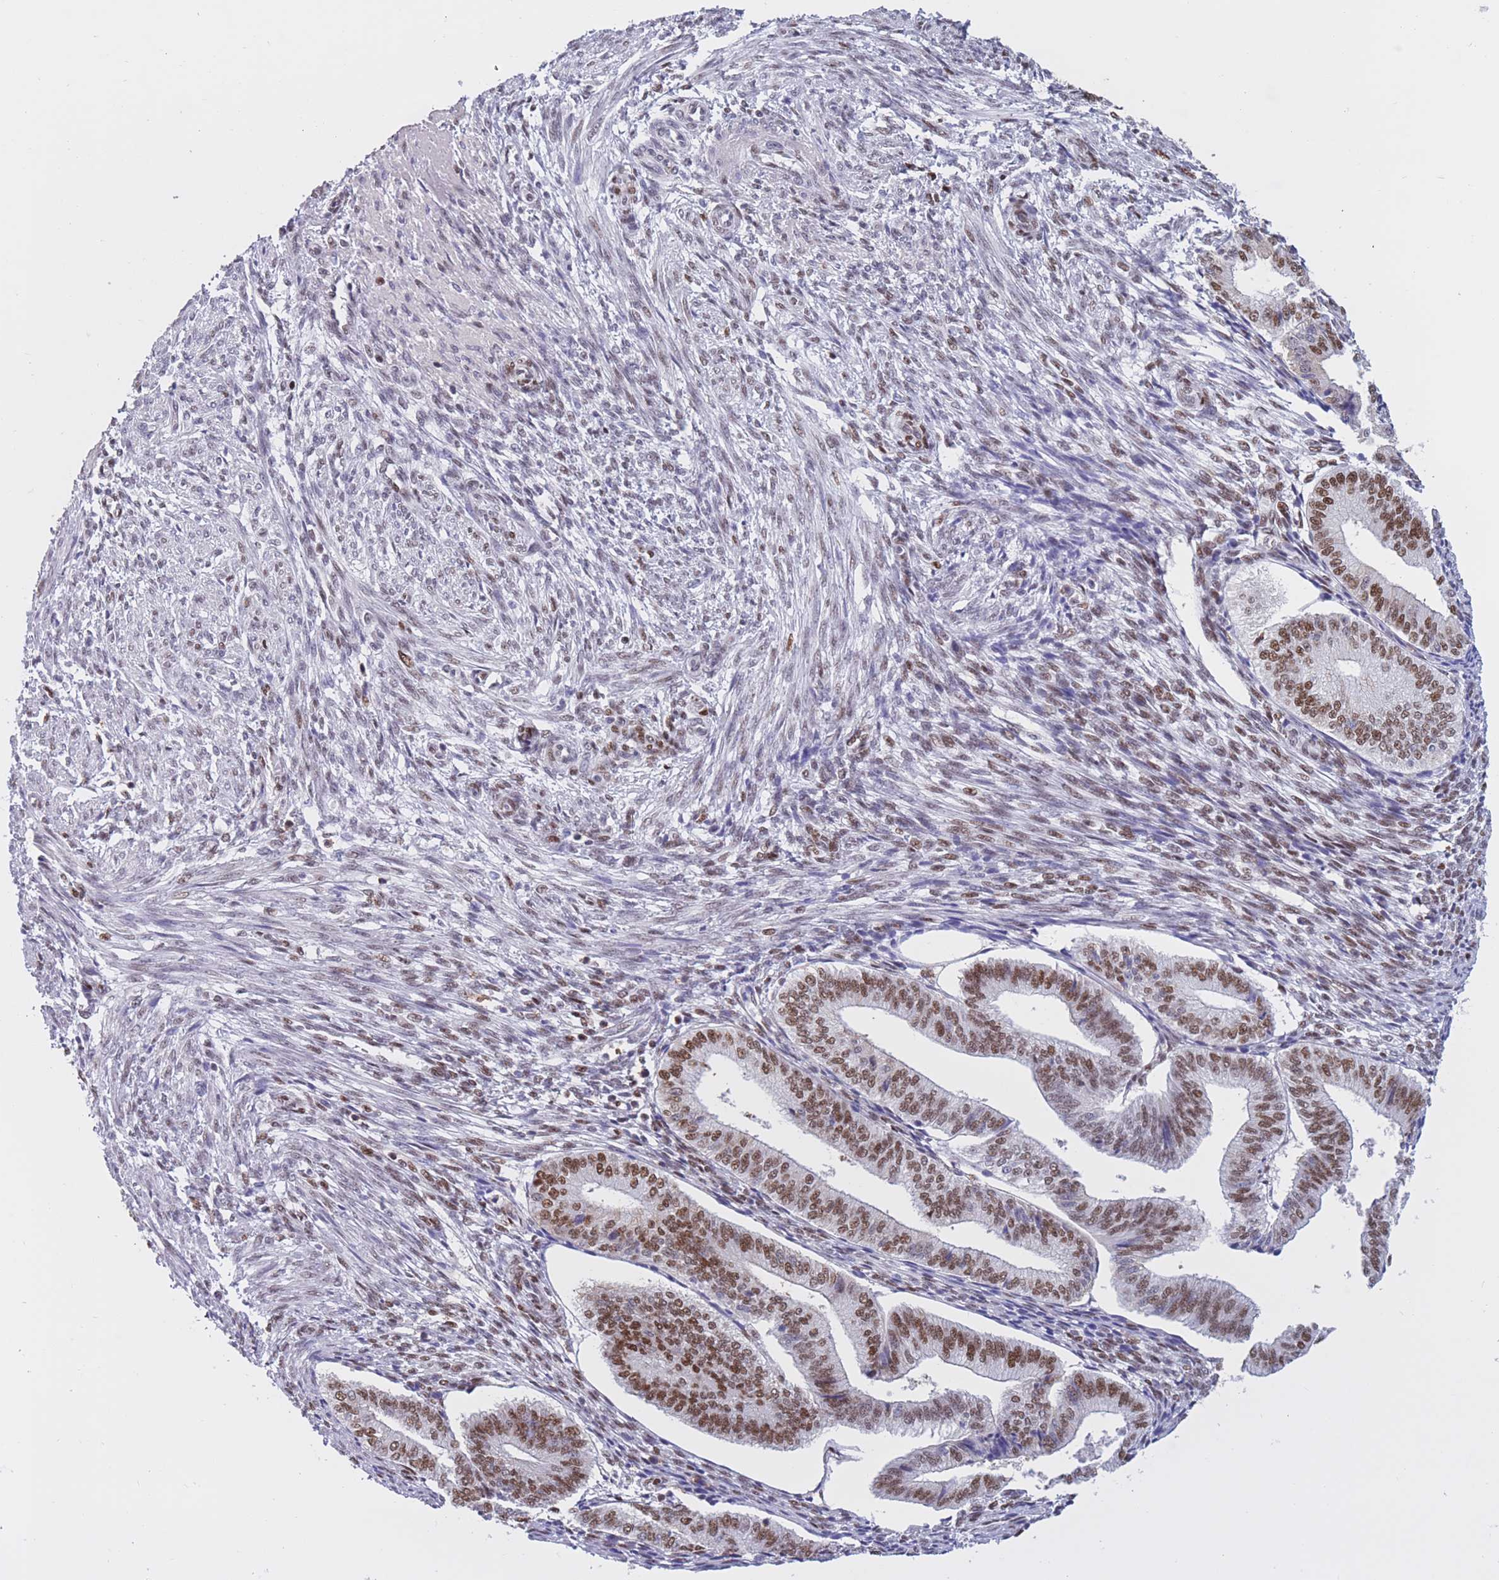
{"staining": {"intensity": "moderate", "quantity": "25%-75%", "location": "nuclear"}, "tissue": "endometrium", "cell_type": "Cells in endometrial stroma", "image_type": "normal", "snomed": [{"axis": "morphology", "description": "Normal tissue, NOS"}, {"axis": "topography", "description": "Endometrium"}], "caption": "Immunohistochemistry staining of unremarkable endometrium, which exhibits medium levels of moderate nuclear staining in about 25%-75% of cells in endometrial stroma indicating moderate nuclear protein staining. The staining was performed using DAB (brown) for protein detection and nuclei were counterstained in hematoxylin (blue).", "gene": "NASP", "patient": {"sex": "female", "age": 34}}